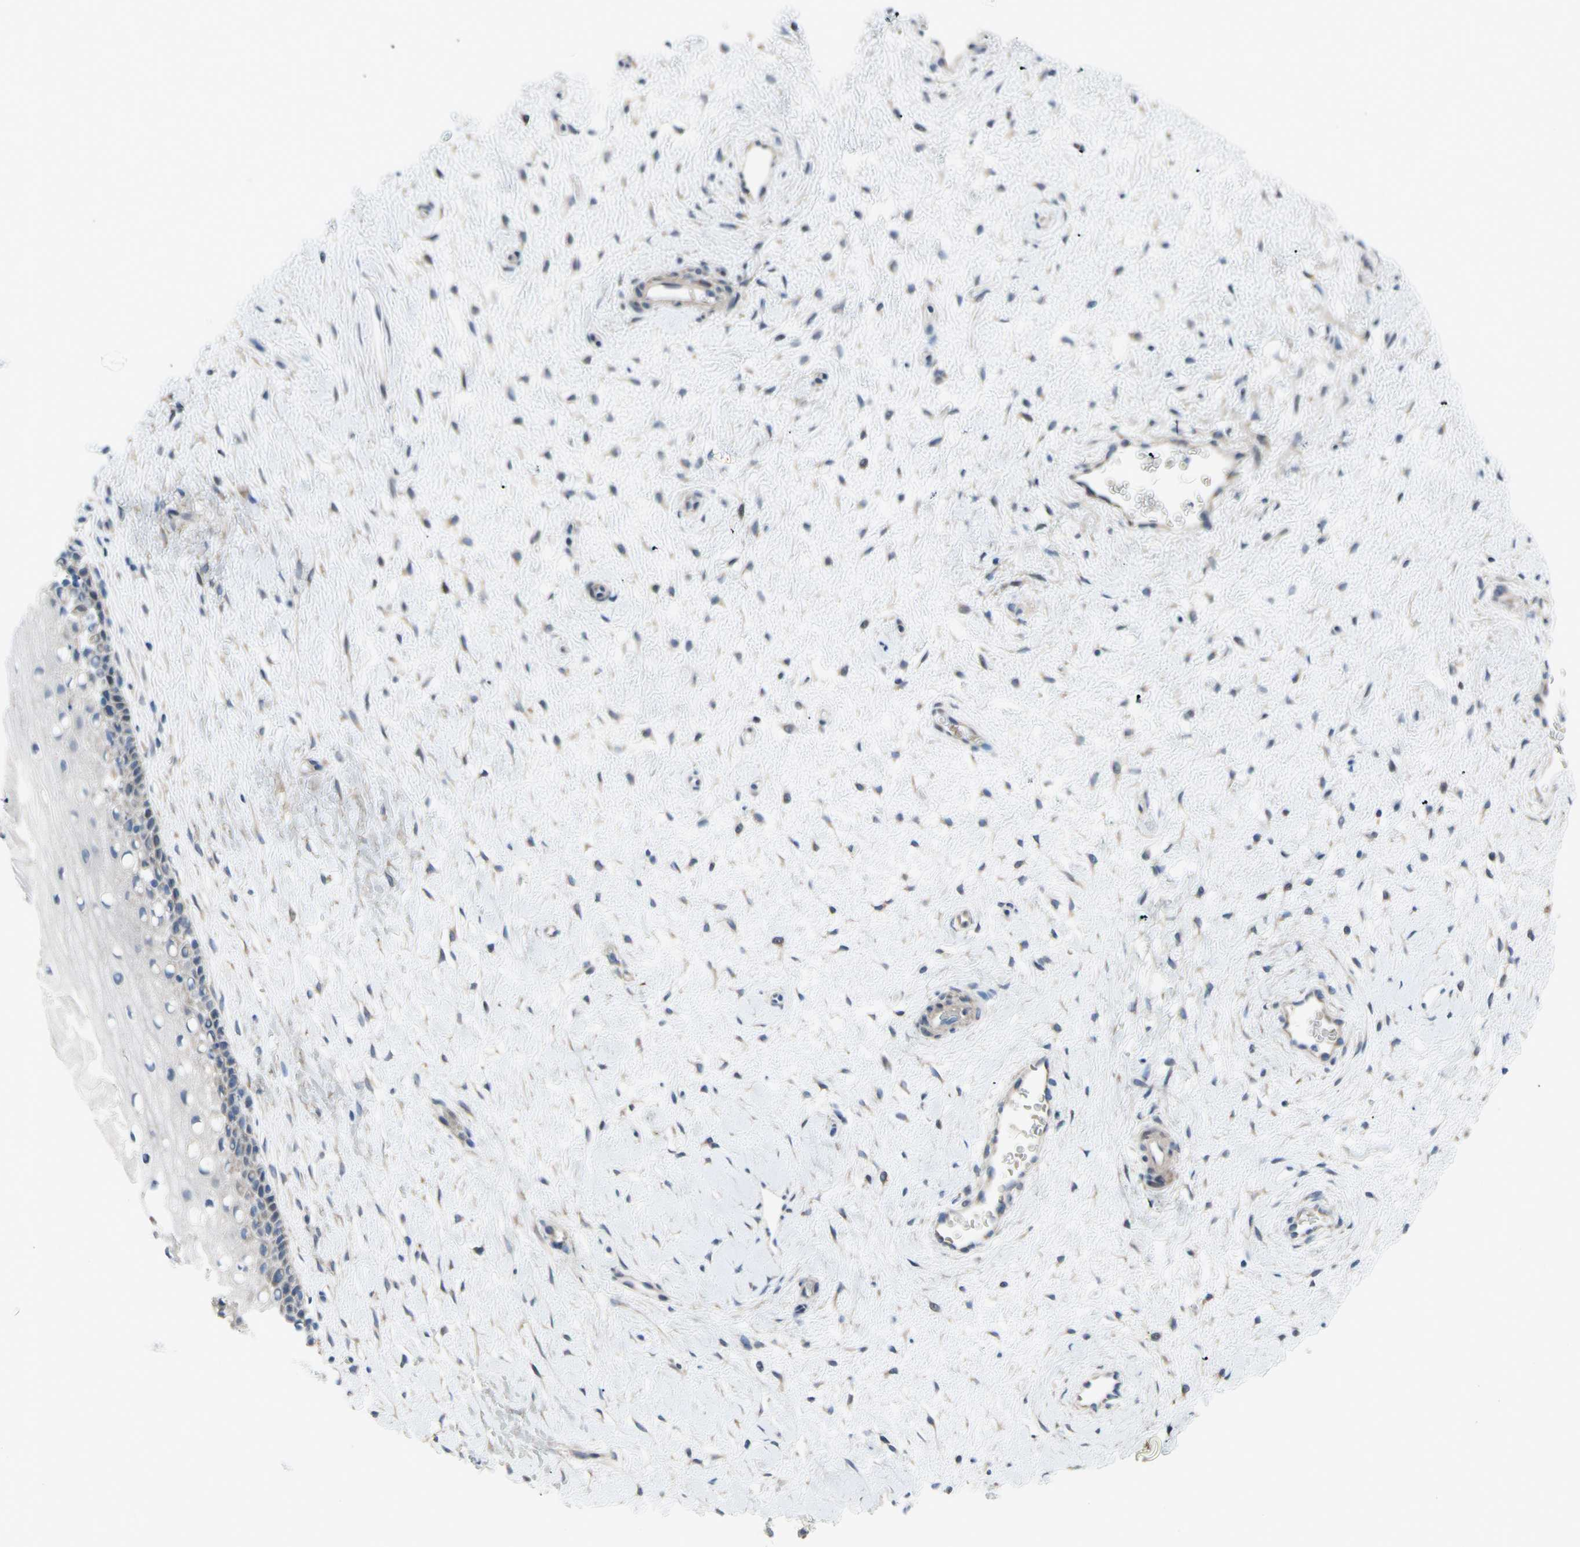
{"staining": {"intensity": "weak", "quantity": "<25%", "location": "cytoplasmic/membranous"}, "tissue": "cervix", "cell_type": "Squamous epithelial cells", "image_type": "normal", "snomed": [{"axis": "morphology", "description": "Normal tissue, NOS"}, {"axis": "topography", "description": "Cervix"}], "caption": "Immunohistochemistry micrograph of benign cervix: human cervix stained with DAB exhibits no significant protein staining in squamous epithelial cells. (Brightfield microscopy of DAB immunohistochemistry (IHC) at high magnification).", "gene": "GRAMD2B", "patient": {"sex": "female", "age": 39}}